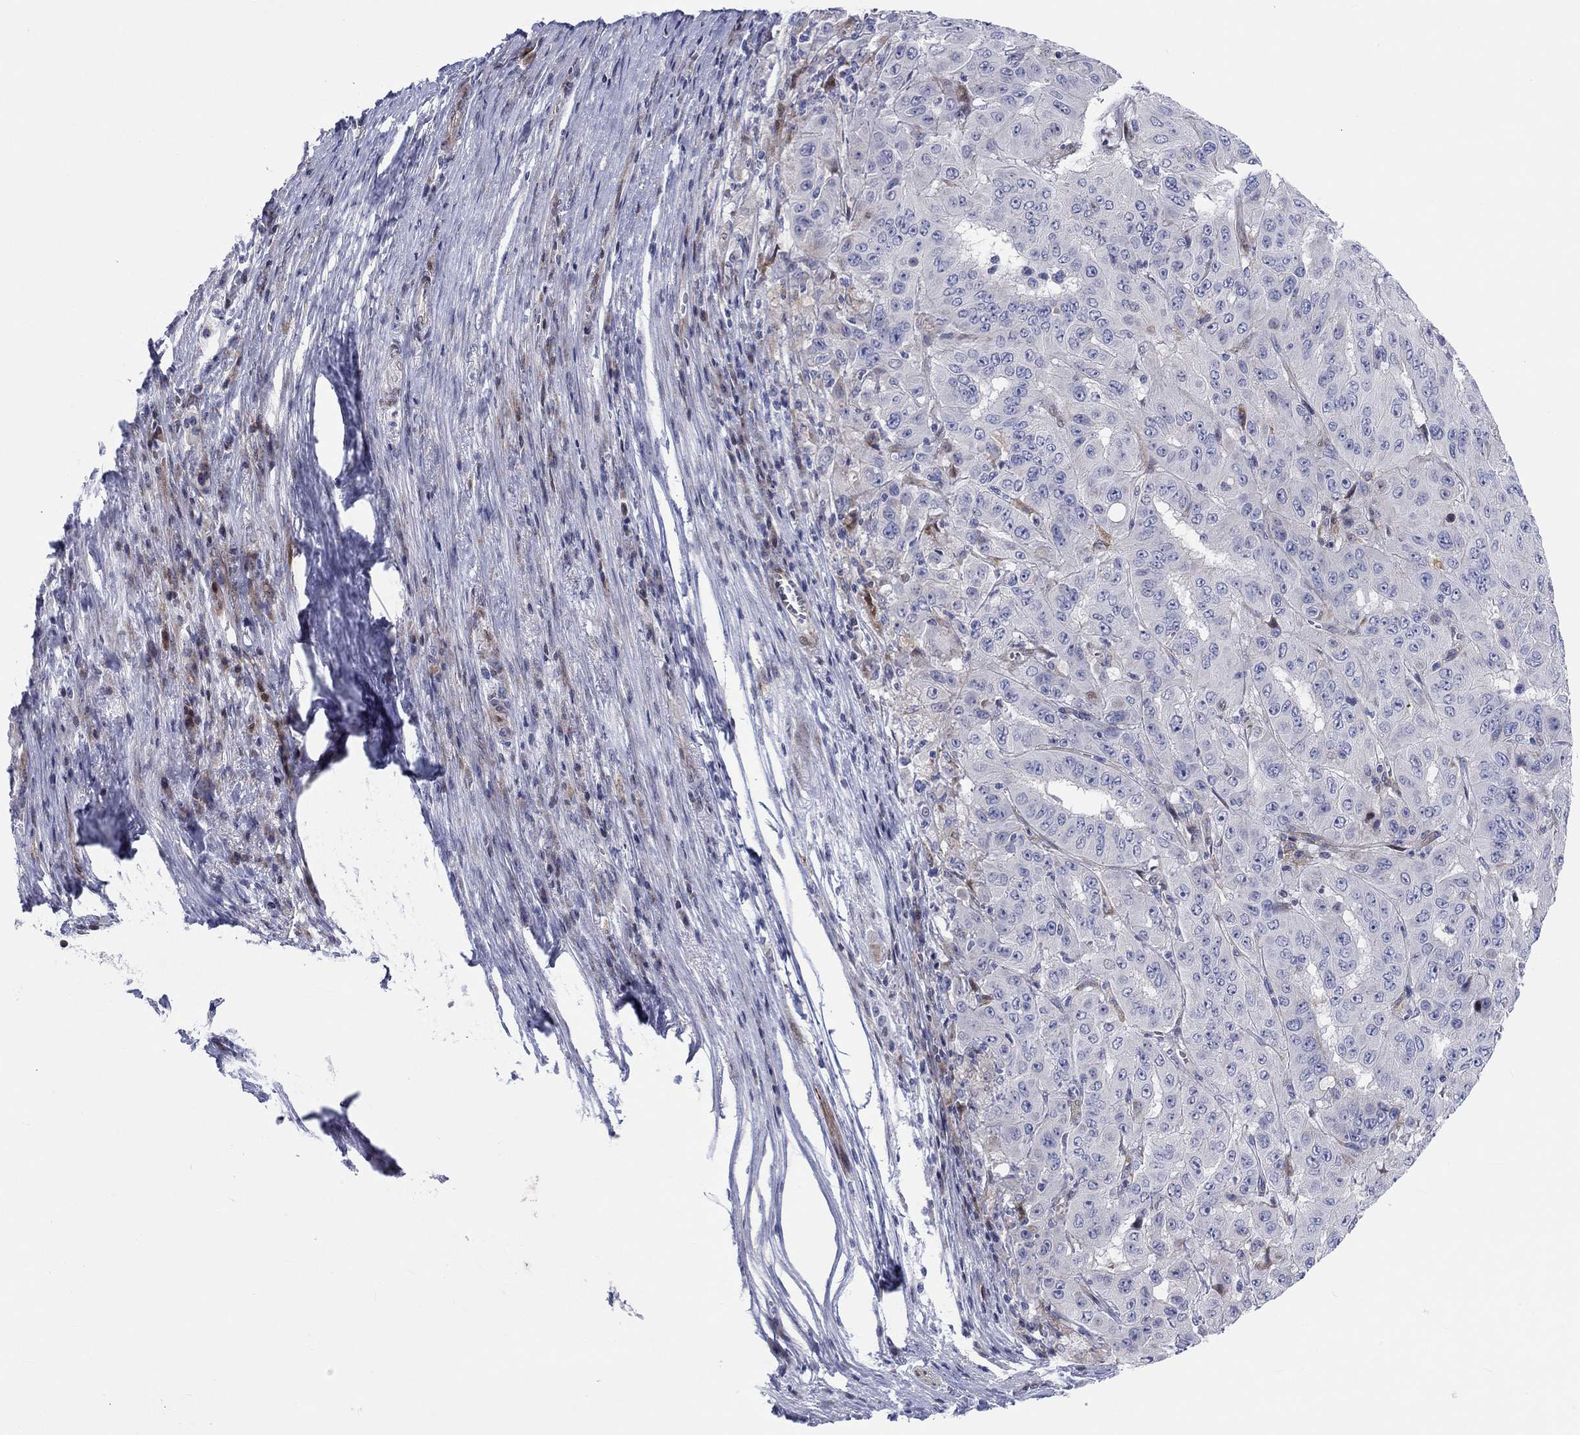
{"staining": {"intensity": "negative", "quantity": "none", "location": "none"}, "tissue": "pancreatic cancer", "cell_type": "Tumor cells", "image_type": "cancer", "snomed": [{"axis": "morphology", "description": "Adenocarcinoma, NOS"}, {"axis": "topography", "description": "Pancreas"}], "caption": "The immunohistochemistry histopathology image has no significant expression in tumor cells of pancreatic cancer tissue.", "gene": "ARHGAP36", "patient": {"sex": "male", "age": 63}}